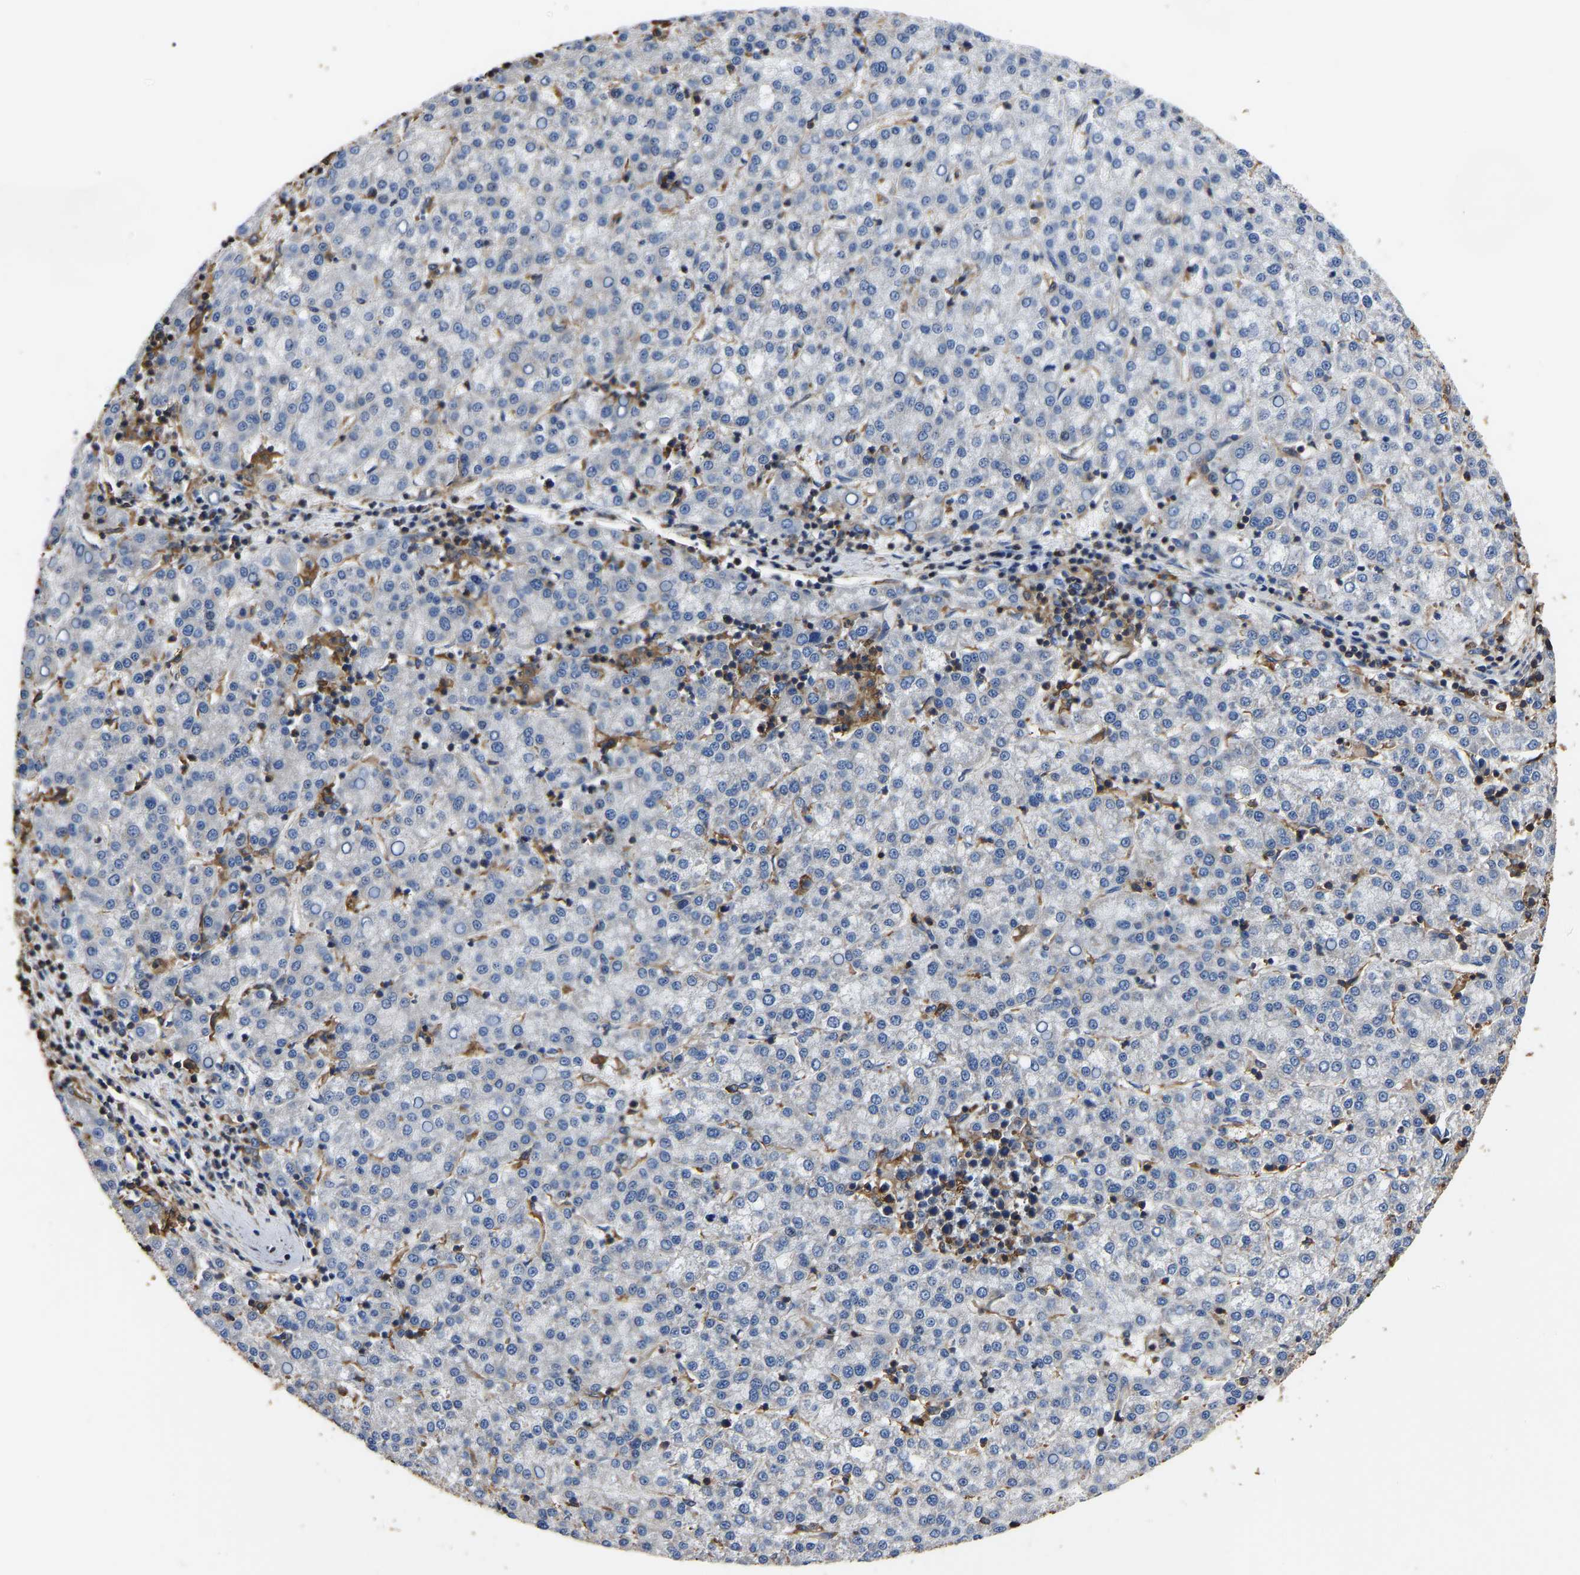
{"staining": {"intensity": "negative", "quantity": "none", "location": "none"}, "tissue": "liver cancer", "cell_type": "Tumor cells", "image_type": "cancer", "snomed": [{"axis": "morphology", "description": "Carcinoma, Hepatocellular, NOS"}, {"axis": "topography", "description": "Liver"}], "caption": "Hepatocellular carcinoma (liver) was stained to show a protein in brown. There is no significant expression in tumor cells.", "gene": "ARMT1", "patient": {"sex": "female", "age": 58}}